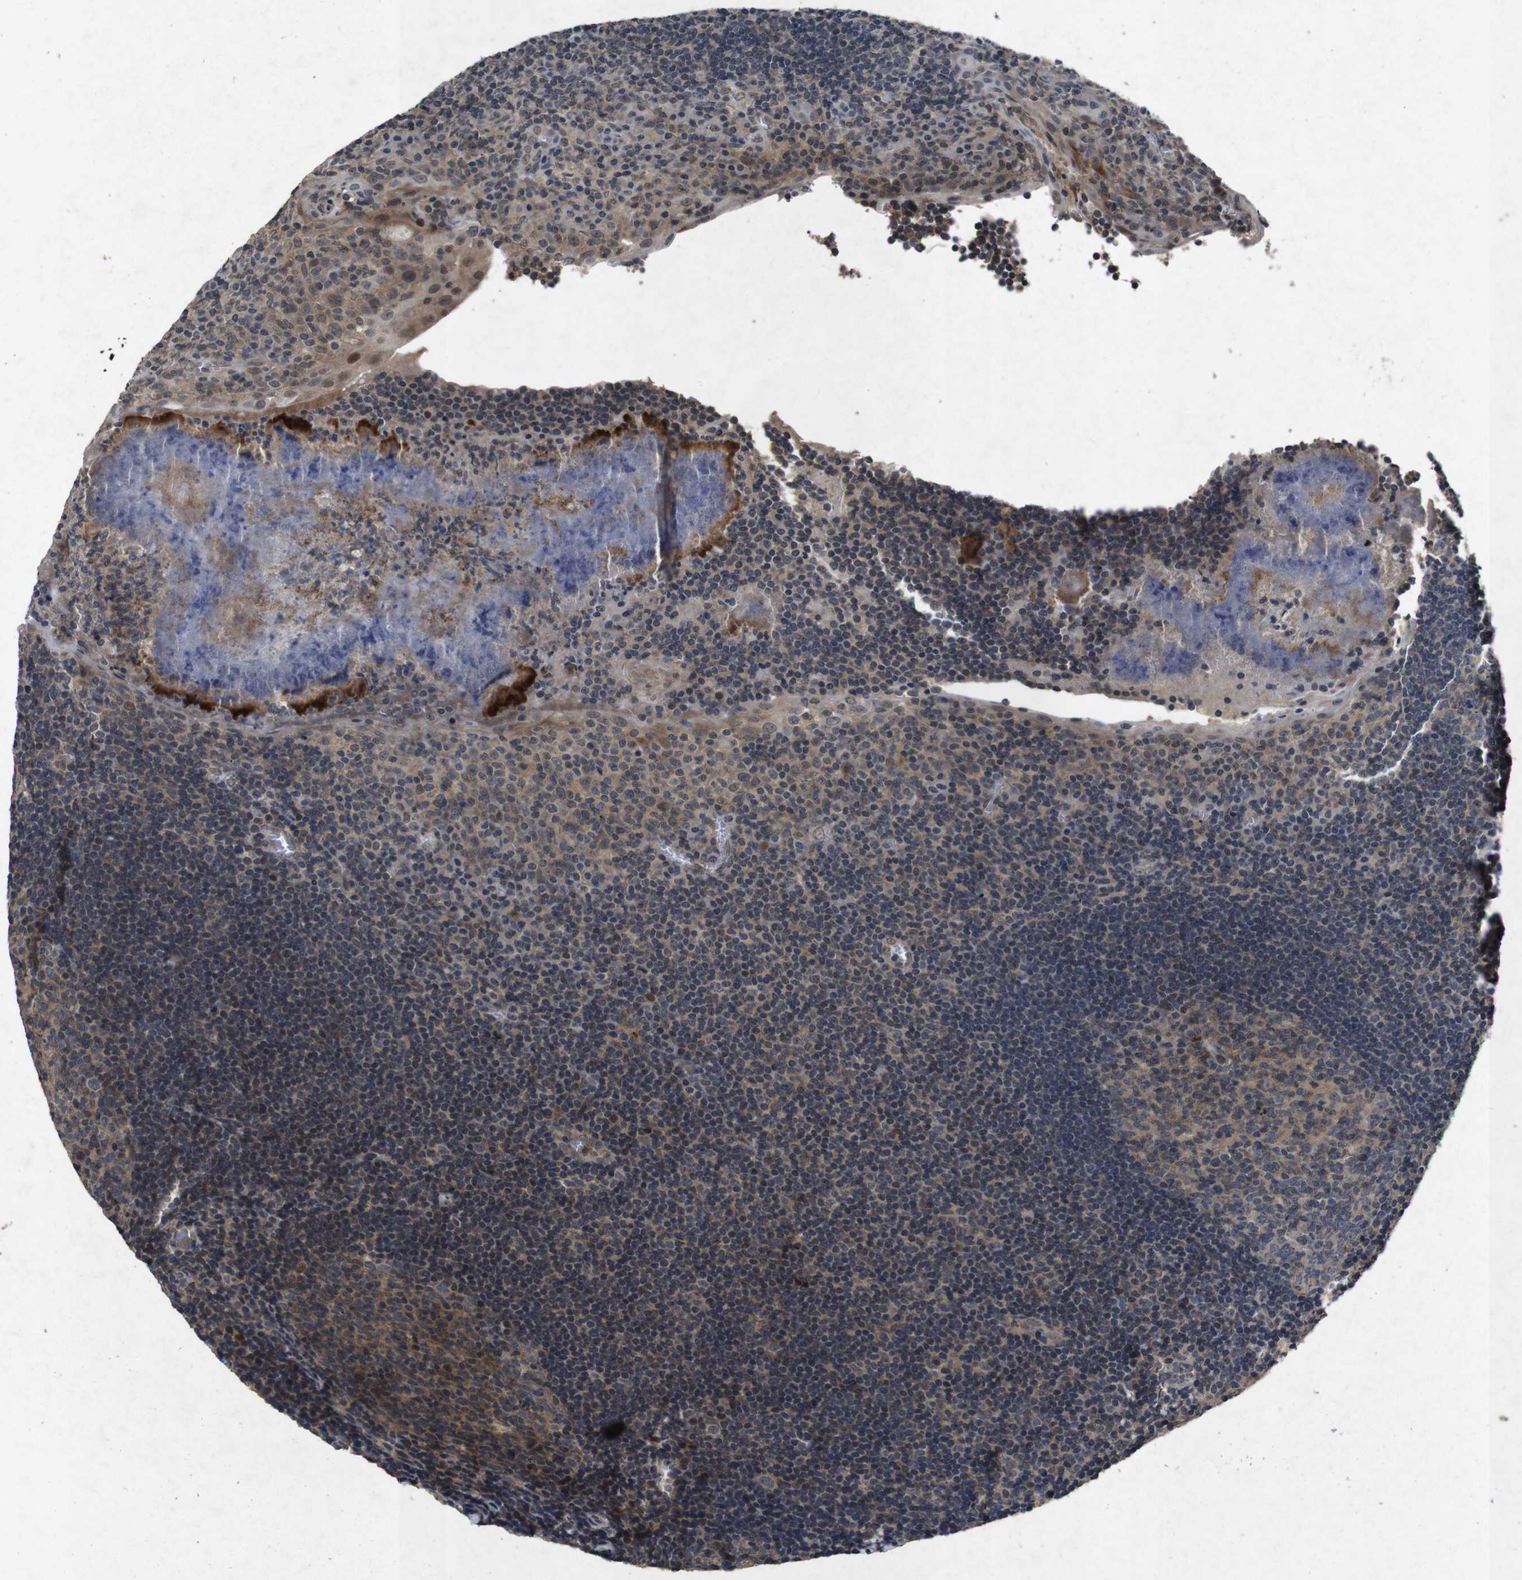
{"staining": {"intensity": "weak", "quantity": ">75%", "location": "cytoplasmic/membranous"}, "tissue": "tonsil", "cell_type": "Germinal center cells", "image_type": "normal", "snomed": [{"axis": "morphology", "description": "Normal tissue, NOS"}, {"axis": "topography", "description": "Tonsil"}], "caption": "An IHC micrograph of benign tissue is shown. Protein staining in brown labels weak cytoplasmic/membranous positivity in tonsil within germinal center cells. Nuclei are stained in blue.", "gene": "AKT3", "patient": {"sex": "male", "age": 37}}